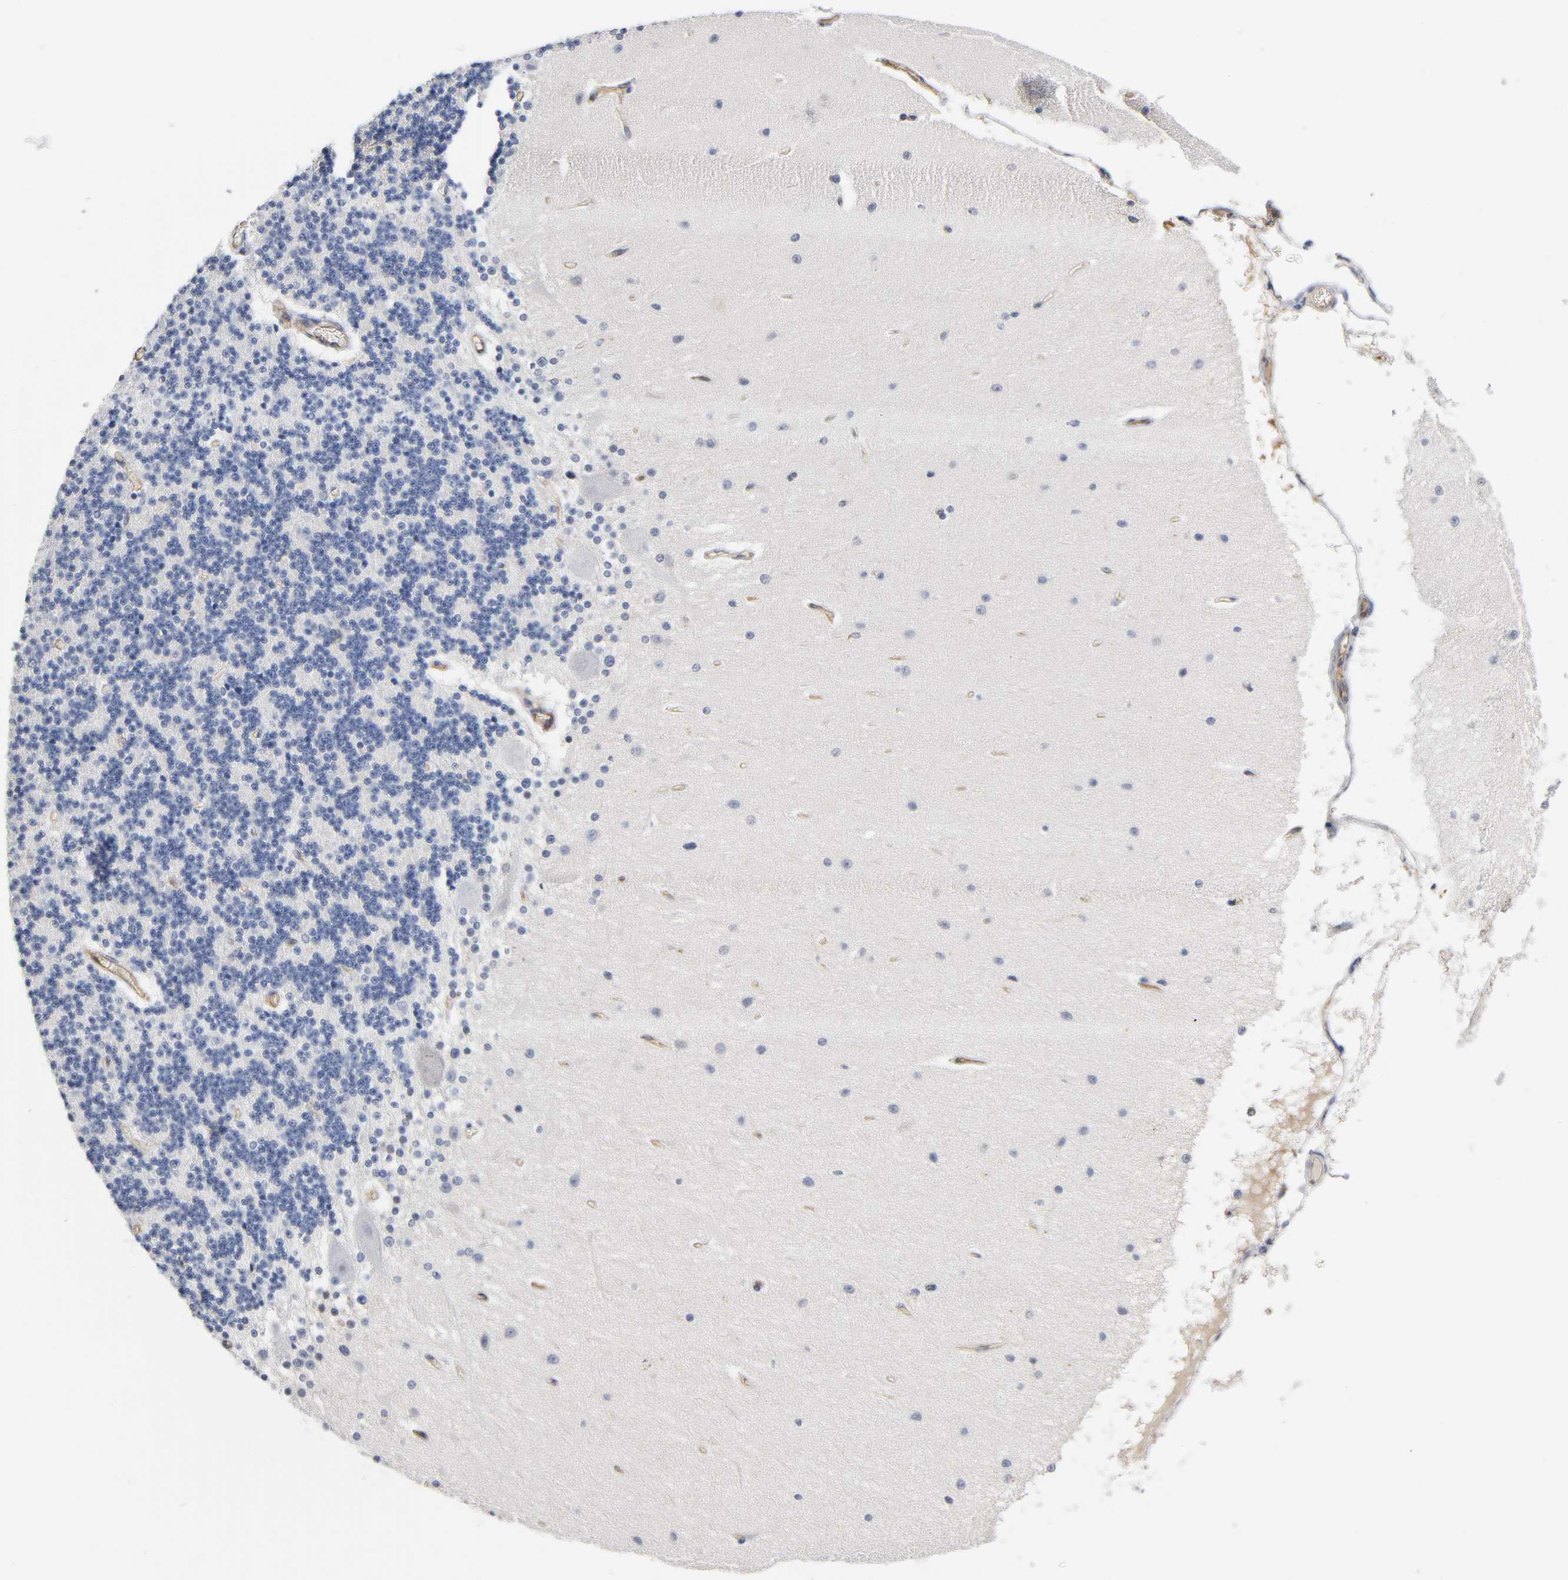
{"staining": {"intensity": "negative", "quantity": "none", "location": "none"}, "tissue": "cerebellum", "cell_type": "Cells in granular layer", "image_type": "normal", "snomed": [{"axis": "morphology", "description": "Normal tissue, NOS"}, {"axis": "topography", "description": "Cerebellum"}], "caption": "The immunohistochemistry (IHC) photomicrograph has no significant positivity in cells in granular layer of cerebellum. (Brightfield microscopy of DAB IHC at high magnification).", "gene": "CD2AP", "patient": {"sex": "female", "age": 54}}